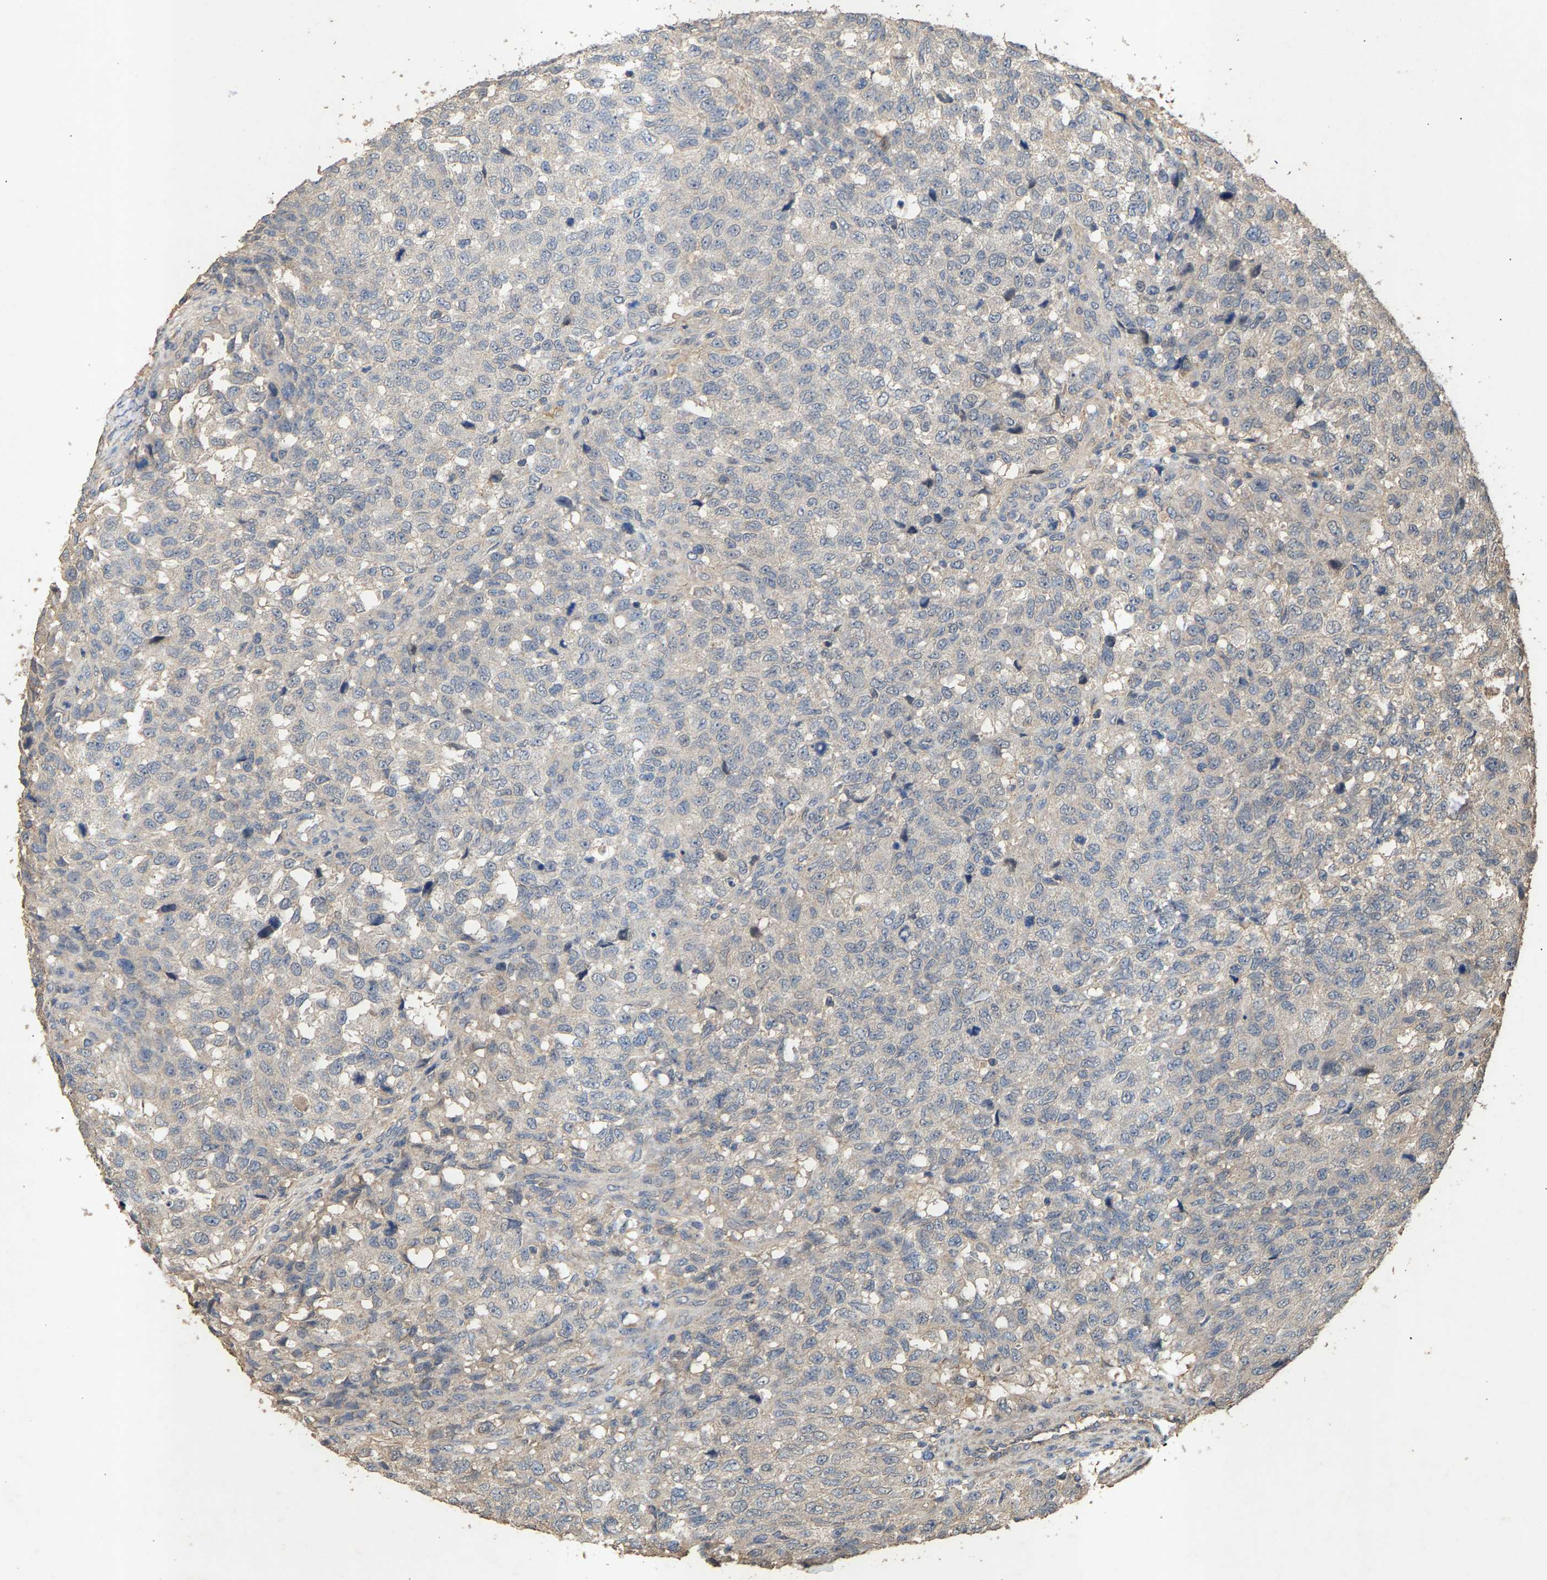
{"staining": {"intensity": "negative", "quantity": "none", "location": "none"}, "tissue": "testis cancer", "cell_type": "Tumor cells", "image_type": "cancer", "snomed": [{"axis": "morphology", "description": "Seminoma, NOS"}, {"axis": "topography", "description": "Testis"}], "caption": "This is a micrograph of IHC staining of seminoma (testis), which shows no expression in tumor cells.", "gene": "HTRA3", "patient": {"sex": "male", "age": 59}}